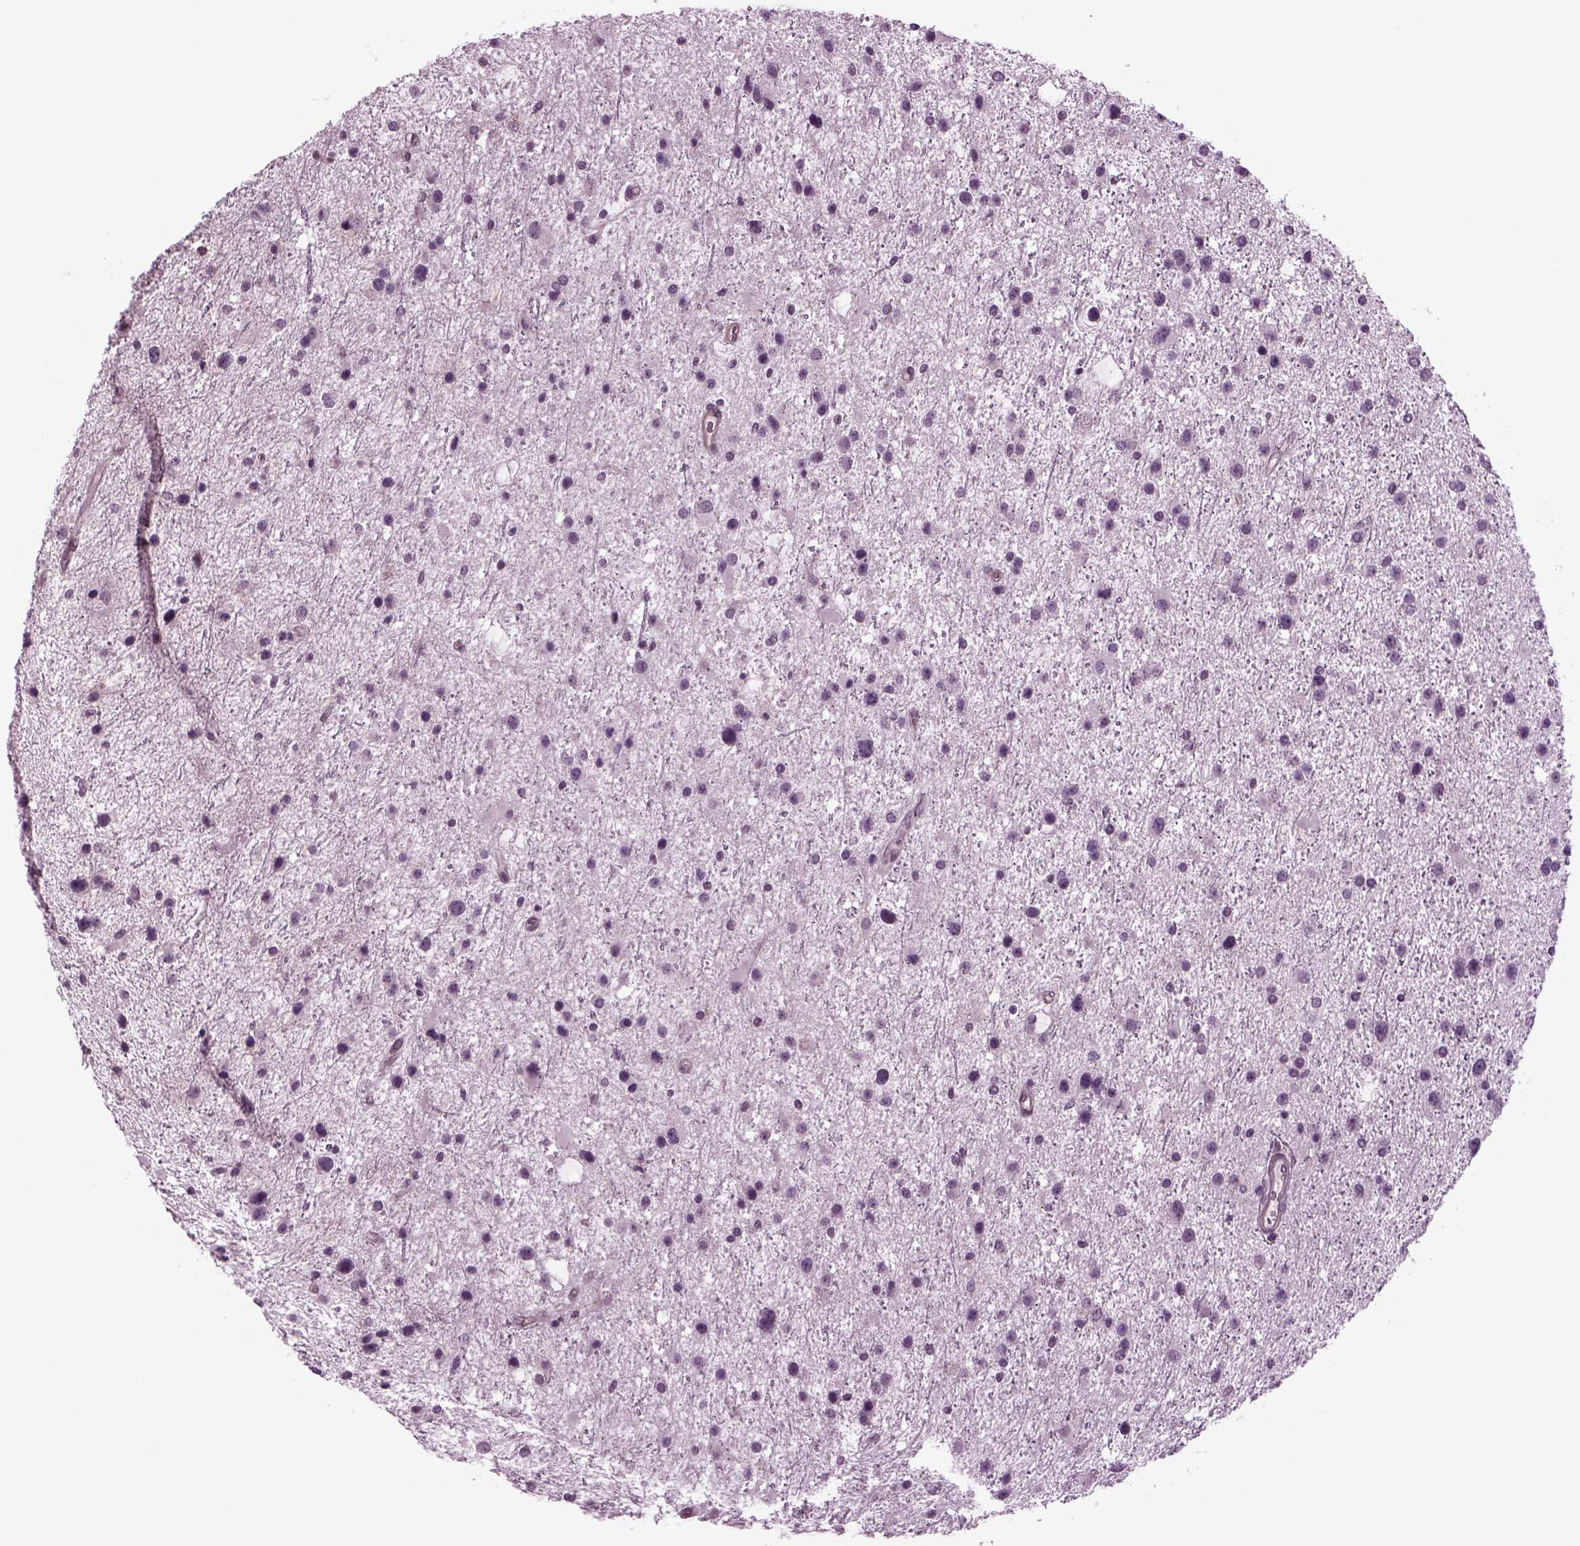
{"staining": {"intensity": "negative", "quantity": "none", "location": "none"}, "tissue": "glioma", "cell_type": "Tumor cells", "image_type": "cancer", "snomed": [{"axis": "morphology", "description": "Glioma, malignant, Low grade"}, {"axis": "topography", "description": "Brain"}], "caption": "A histopathology image of human glioma is negative for staining in tumor cells.", "gene": "ODF3", "patient": {"sex": "female", "age": 32}}